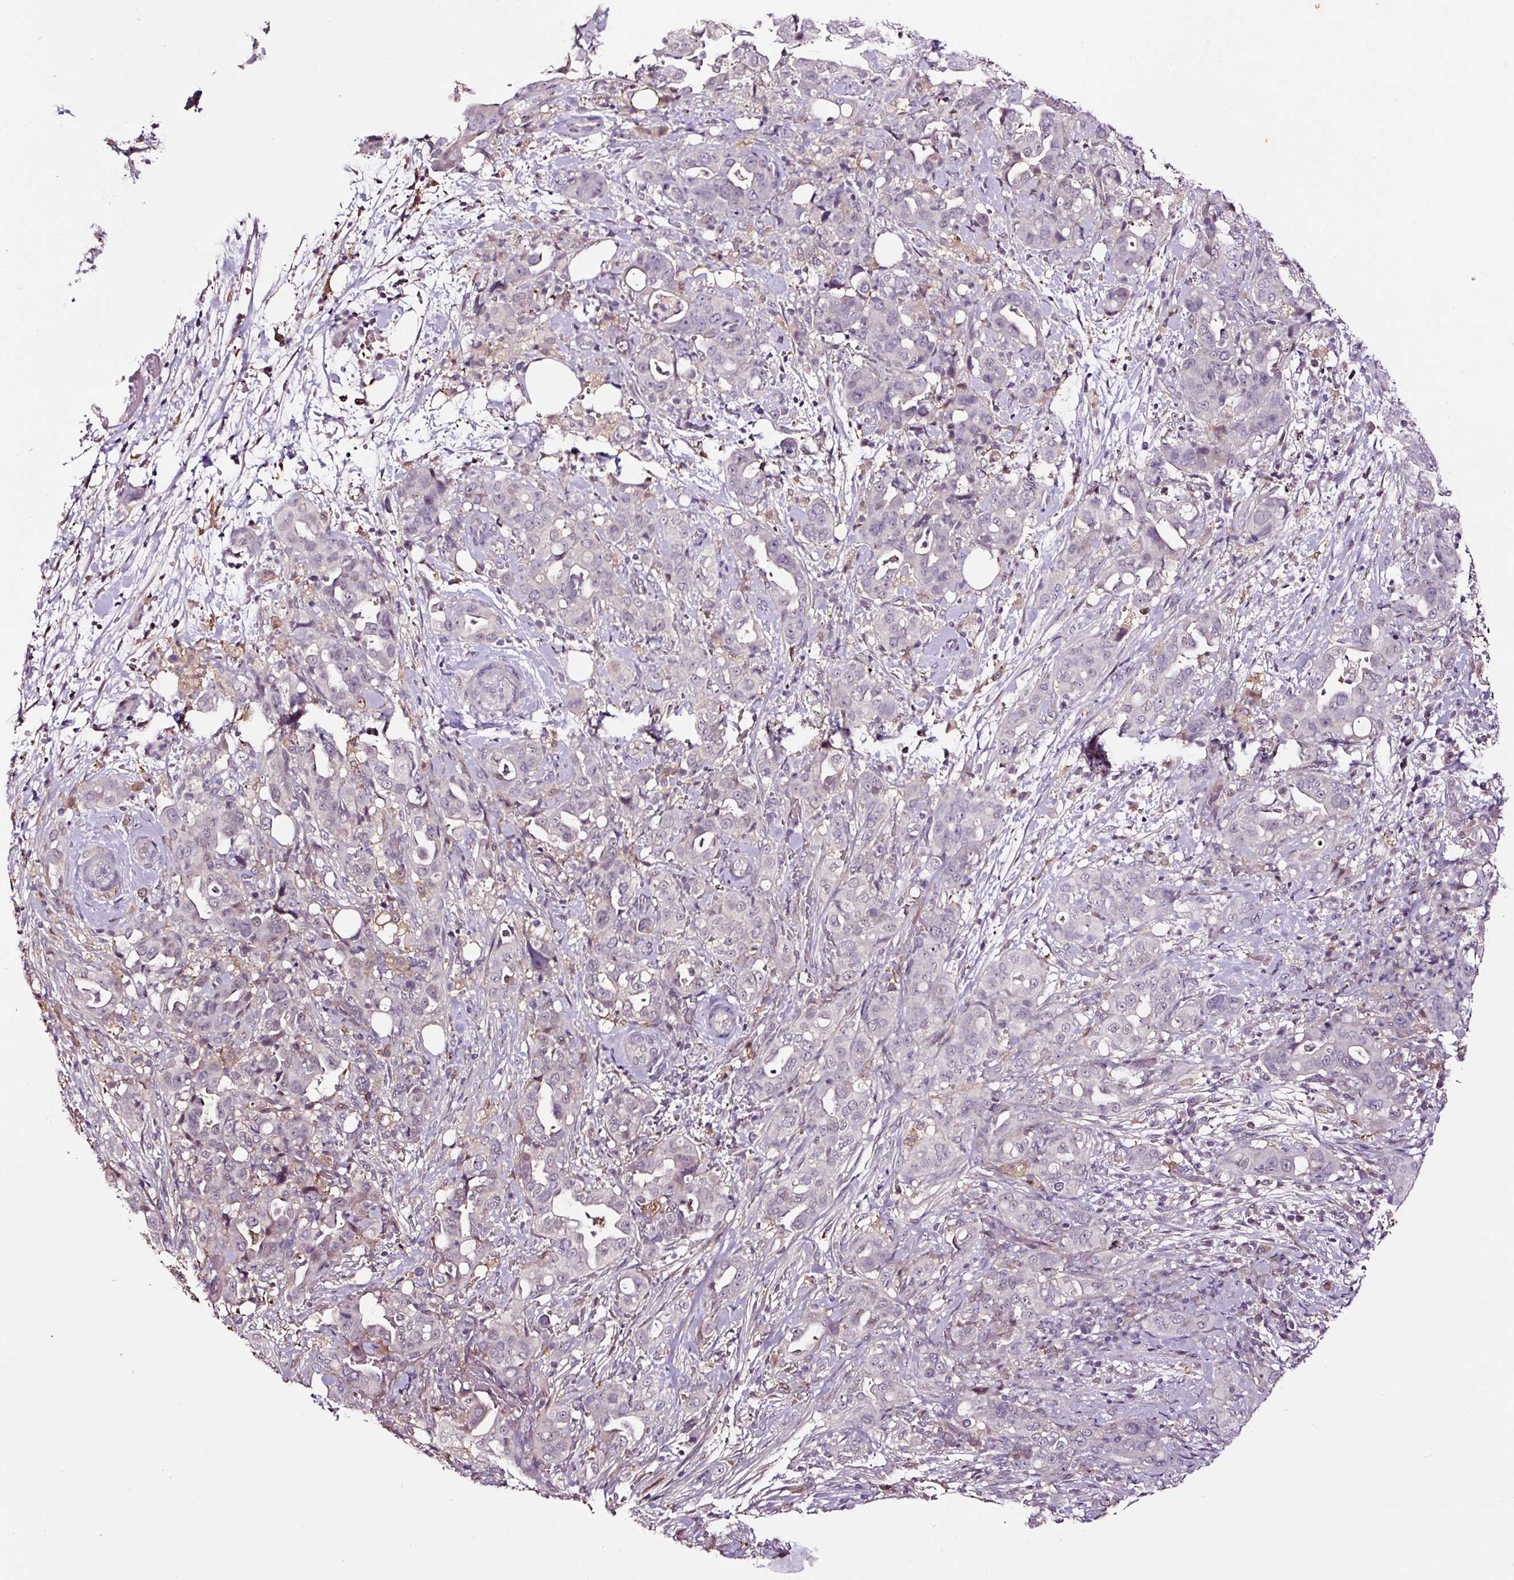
{"staining": {"intensity": "negative", "quantity": "none", "location": "none"}, "tissue": "pancreatic cancer", "cell_type": "Tumor cells", "image_type": "cancer", "snomed": [{"axis": "morphology", "description": "Normal tissue, NOS"}, {"axis": "morphology", "description": "Adenocarcinoma, NOS"}, {"axis": "topography", "description": "Lymph node"}, {"axis": "topography", "description": "Pancreas"}], "caption": "DAB immunohistochemical staining of human adenocarcinoma (pancreatic) exhibits no significant expression in tumor cells. Brightfield microscopy of IHC stained with DAB (brown) and hematoxylin (blue), captured at high magnification.", "gene": "LRRC24", "patient": {"sex": "female", "age": 67}}